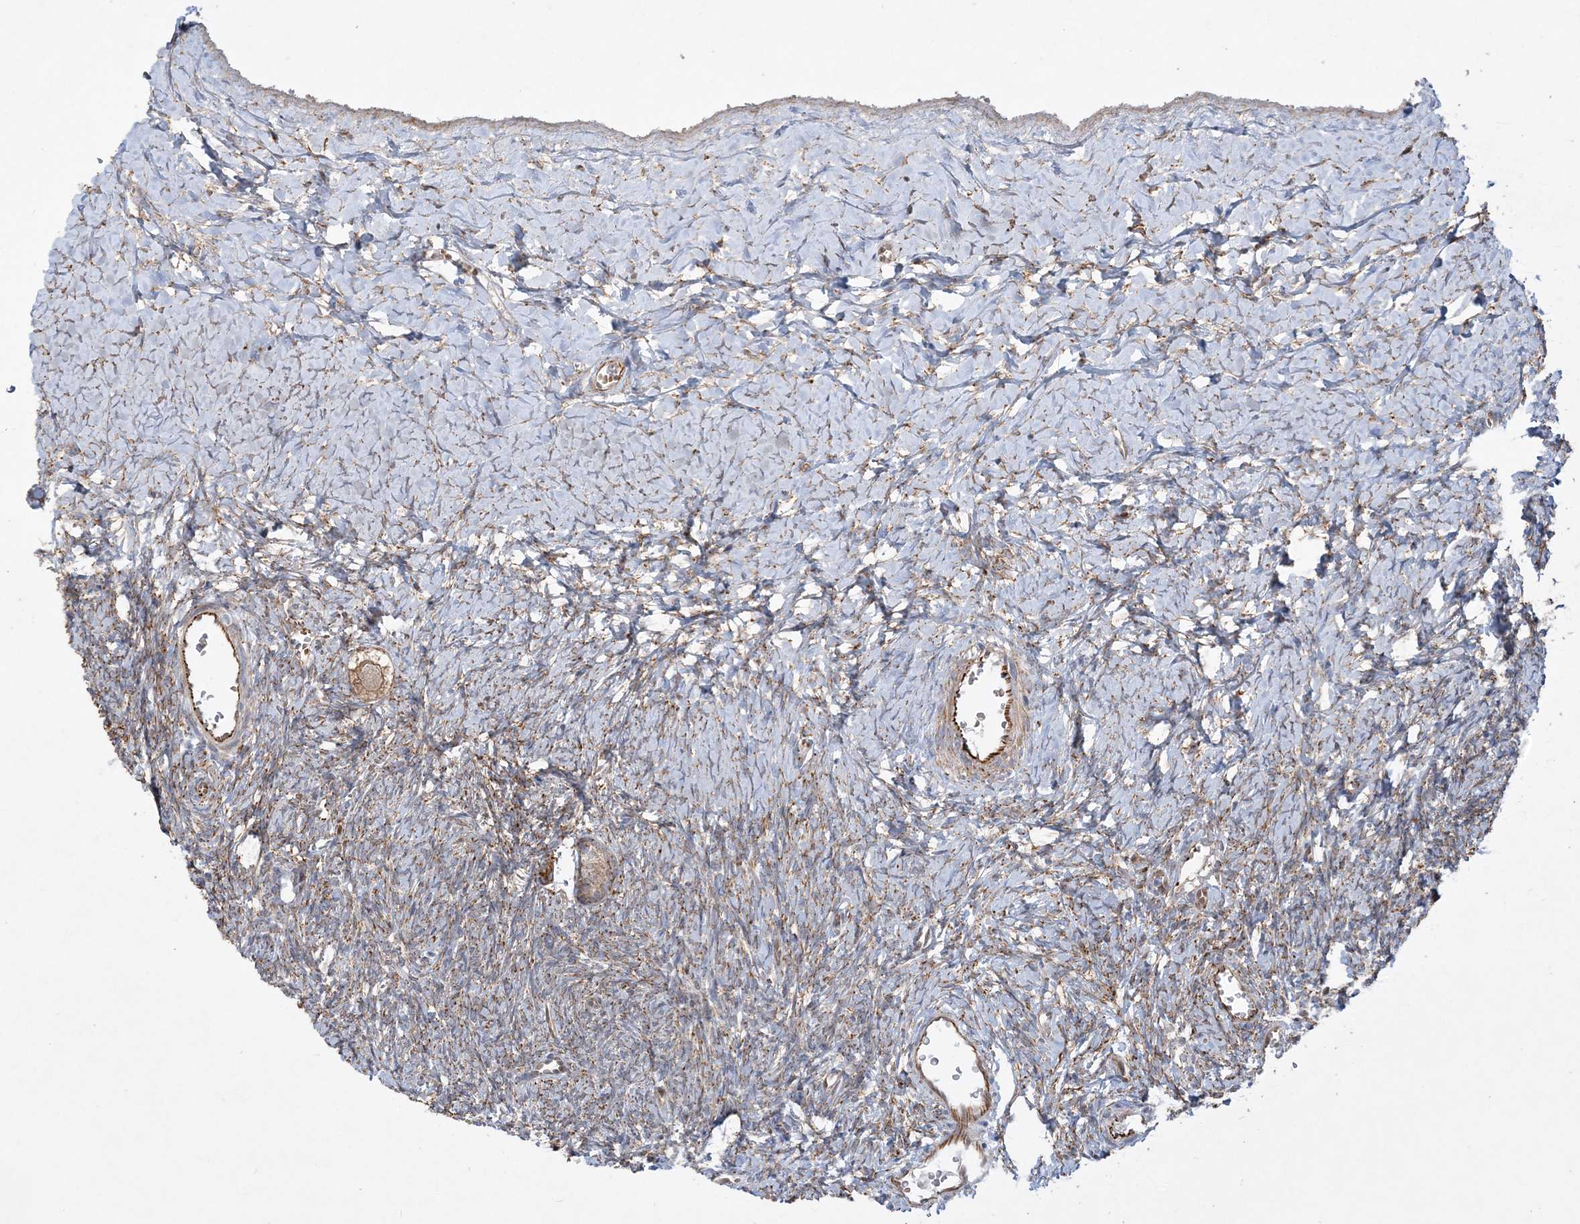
{"staining": {"intensity": "moderate", "quantity": ">75%", "location": "cytoplasmic/membranous"}, "tissue": "ovary", "cell_type": "Follicle cells", "image_type": "normal", "snomed": [{"axis": "morphology", "description": "Normal tissue, NOS"}, {"axis": "morphology", "description": "Developmental malformation"}, {"axis": "topography", "description": "Ovary"}], "caption": "High-power microscopy captured an immunohistochemistry micrograph of normal ovary, revealing moderate cytoplasmic/membranous staining in about >75% of follicle cells. The protein is stained brown, and the nuclei are stained in blue (DAB IHC with brightfield microscopy, high magnification).", "gene": "INPP1", "patient": {"sex": "female", "age": 39}}